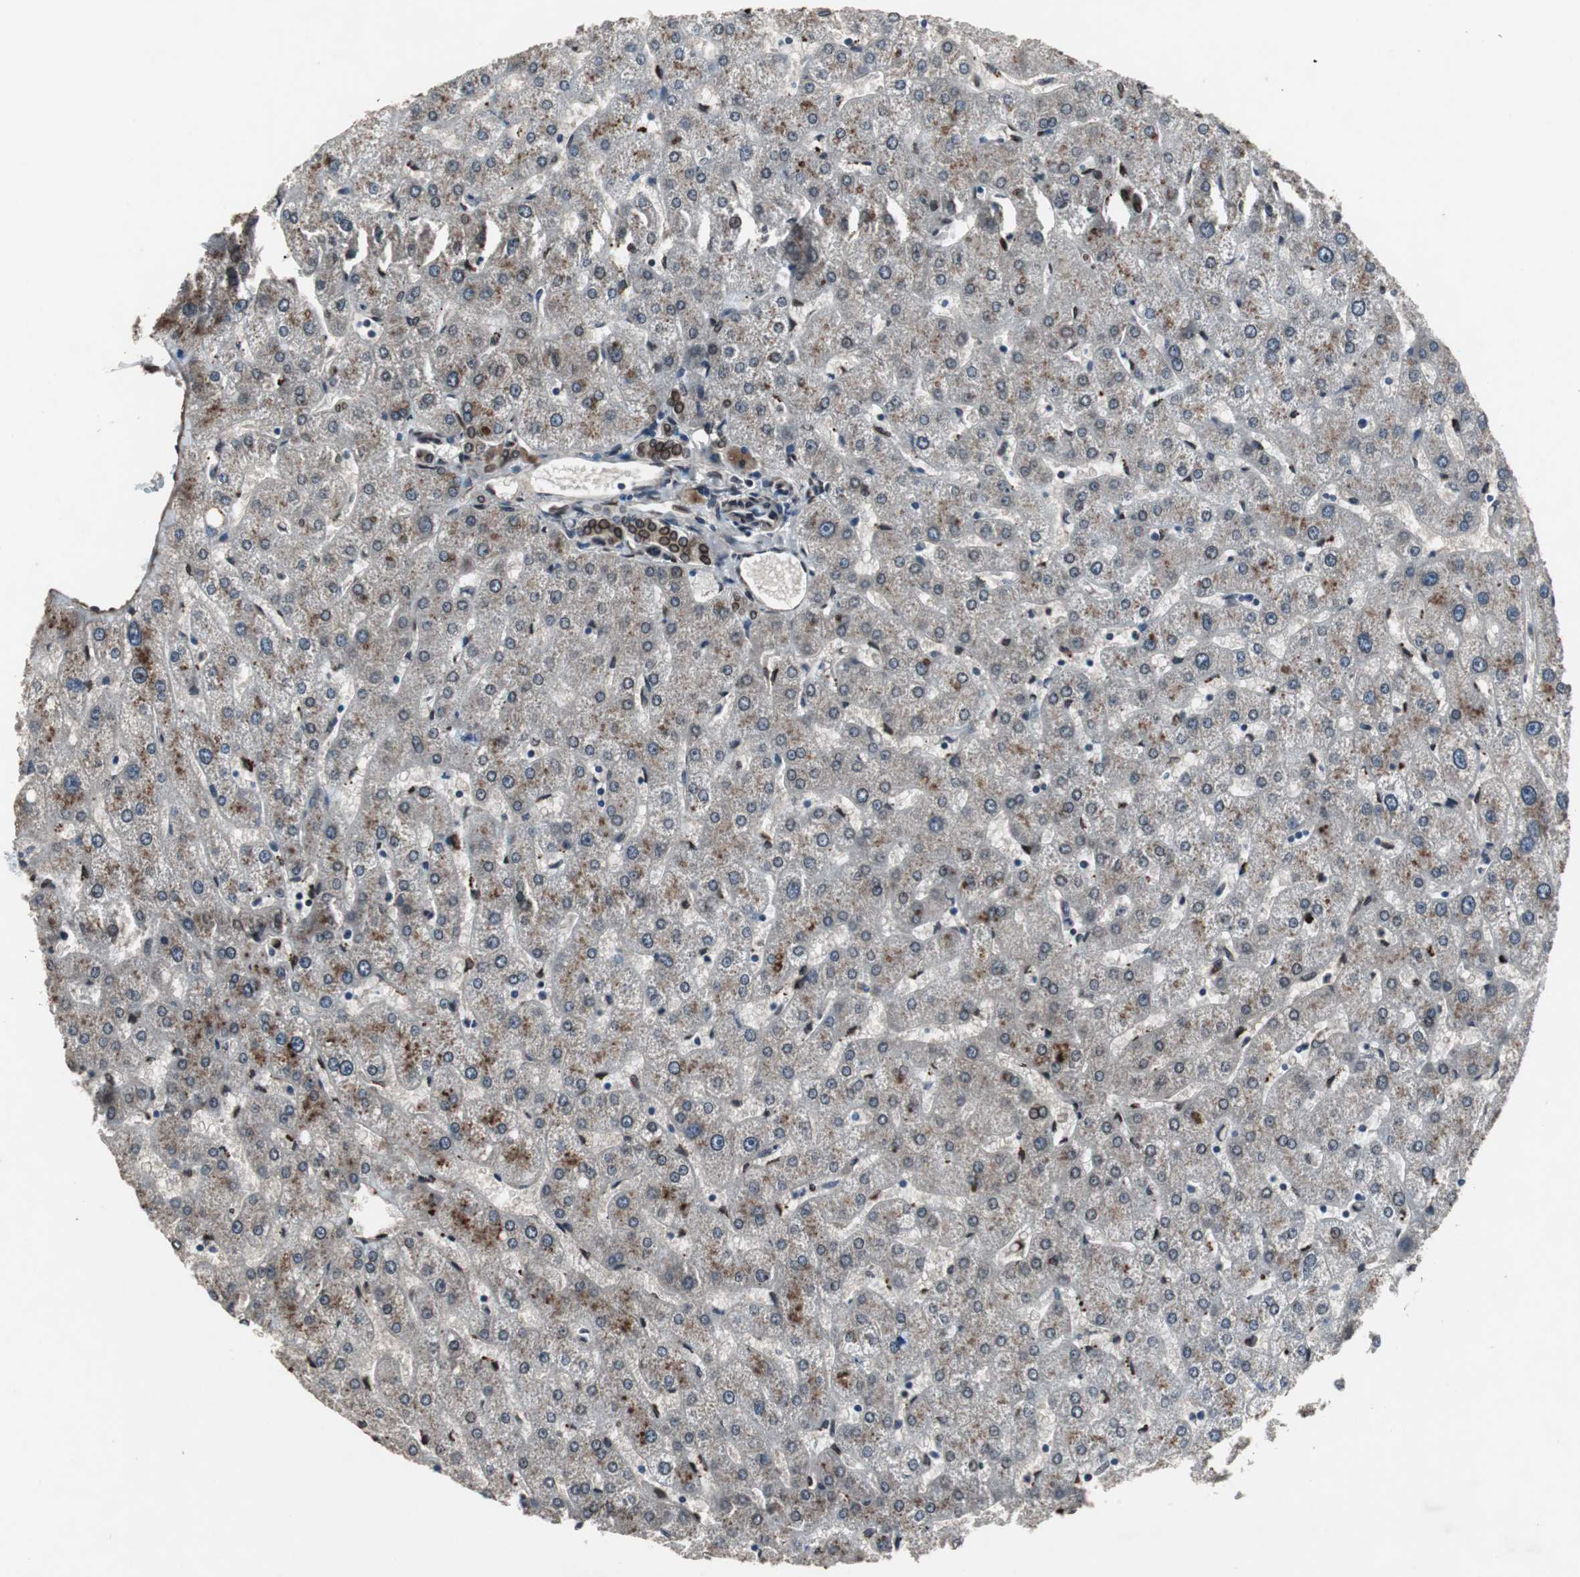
{"staining": {"intensity": "strong", "quantity": ">75%", "location": "cytoplasmic/membranous,nuclear"}, "tissue": "liver", "cell_type": "Cholangiocytes", "image_type": "normal", "snomed": [{"axis": "morphology", "description": "Normal tissue, NOS"}, {"axis": "topography", "description": "Liver"}], "caption": "Immunohistochemical staining of unremarkable liver reveals high levels of strong cytoplasmic/membranous,nuclear expression in about >75% of cholangiocytes.", "gene": "LMNA", "patient": {"sex": "male", "age": 67}}